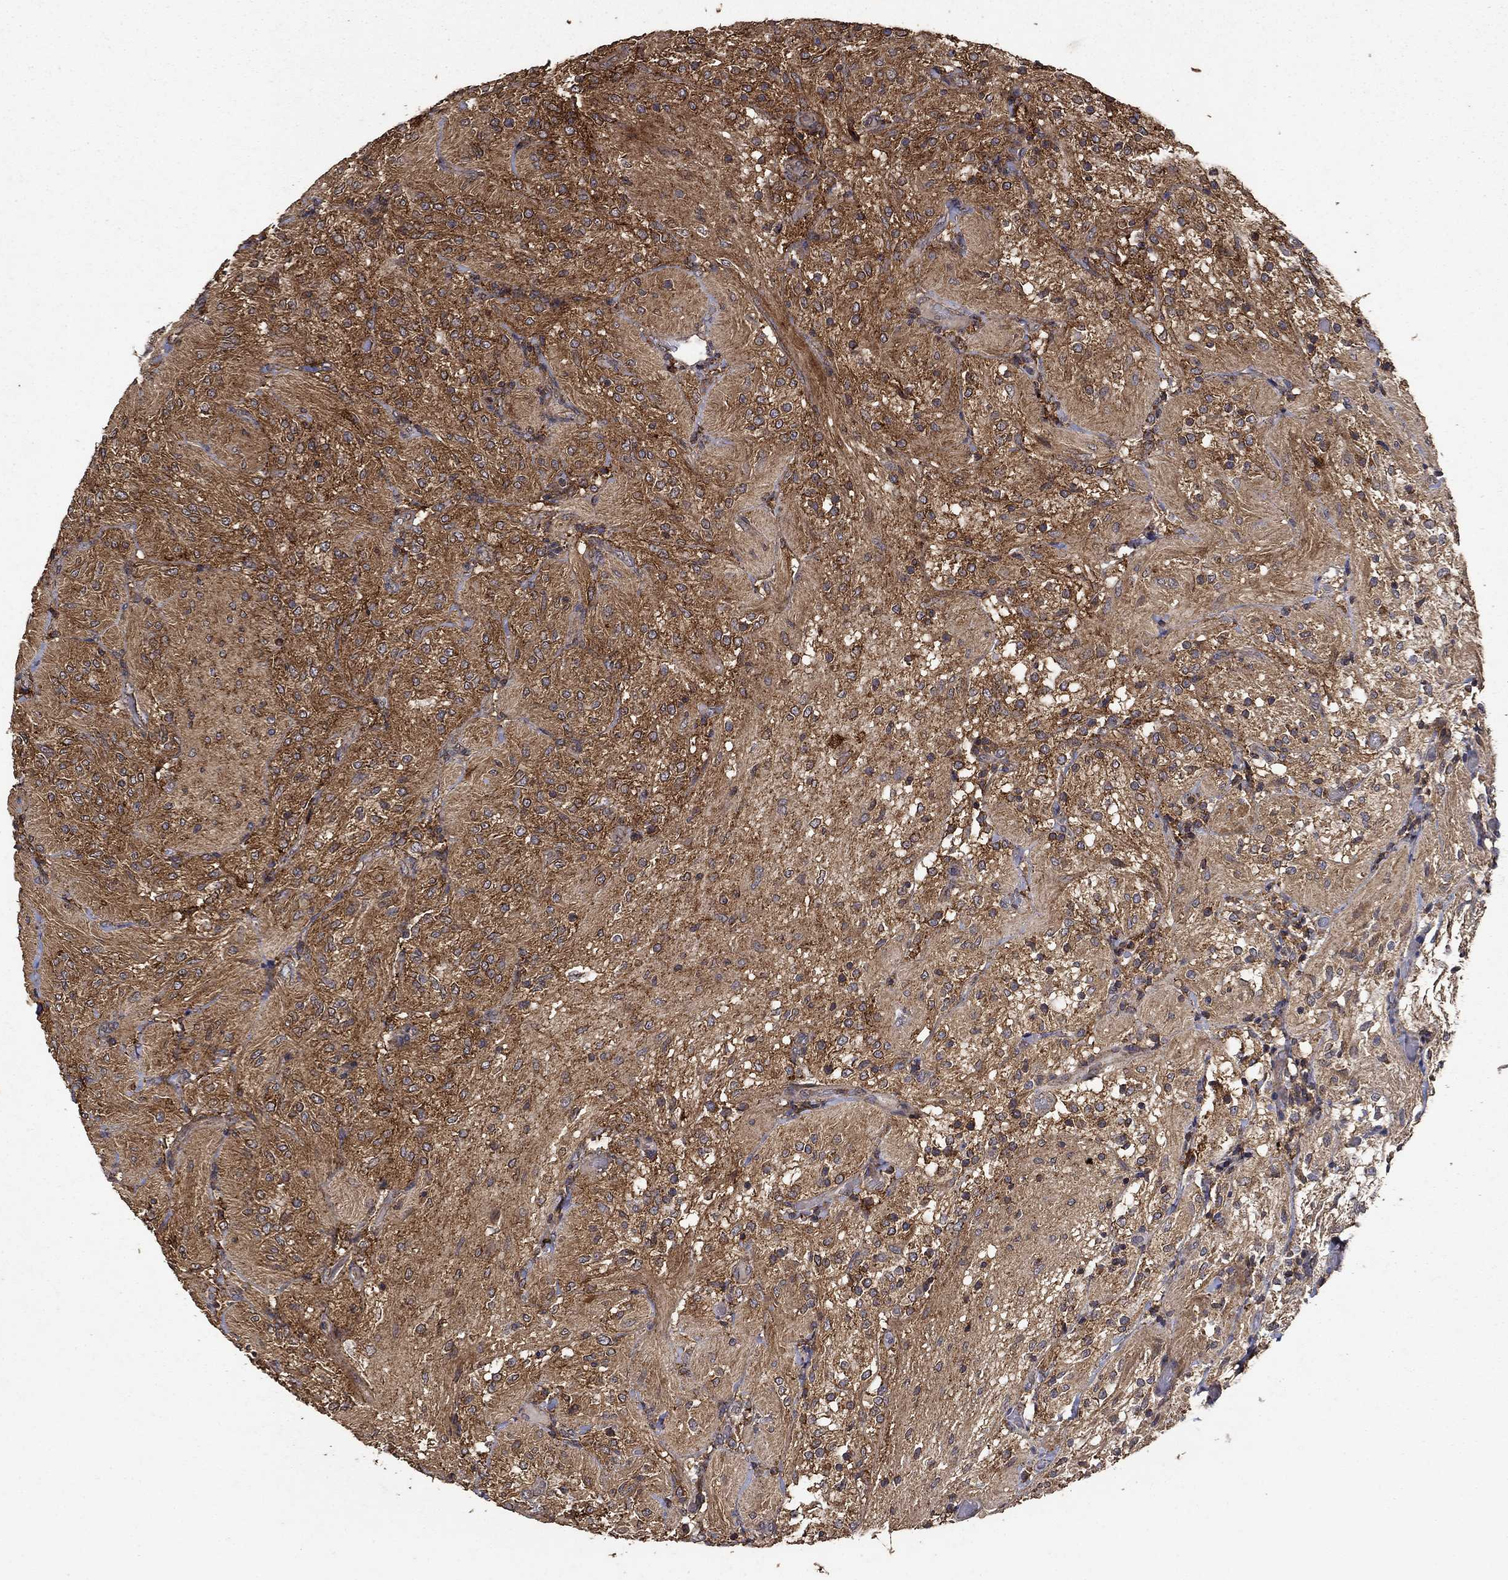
{"staining": {"intensity": "strong", "quantity": ">75%", "location": "cytoplasmic/membranous"}, "tissue": "glioma", "cell_type": "Tumor cells", "image_type": "cancer", "snomed": [{"axis": "morphology", "description": "Glioma, malignant, Low grade"}, {"axis": "topography", "description": "Brain"}], "caption": "DAB (3,3'-diaminobenzidine) immunohistochemical staining of human malignant glioma (low-grade) demonstrates strong cytoplasmic/membranous protein staining in approximately >75% of tumor cells.", "gene": "IFRD1", "patient": {"sex": "male", "age": 3}}